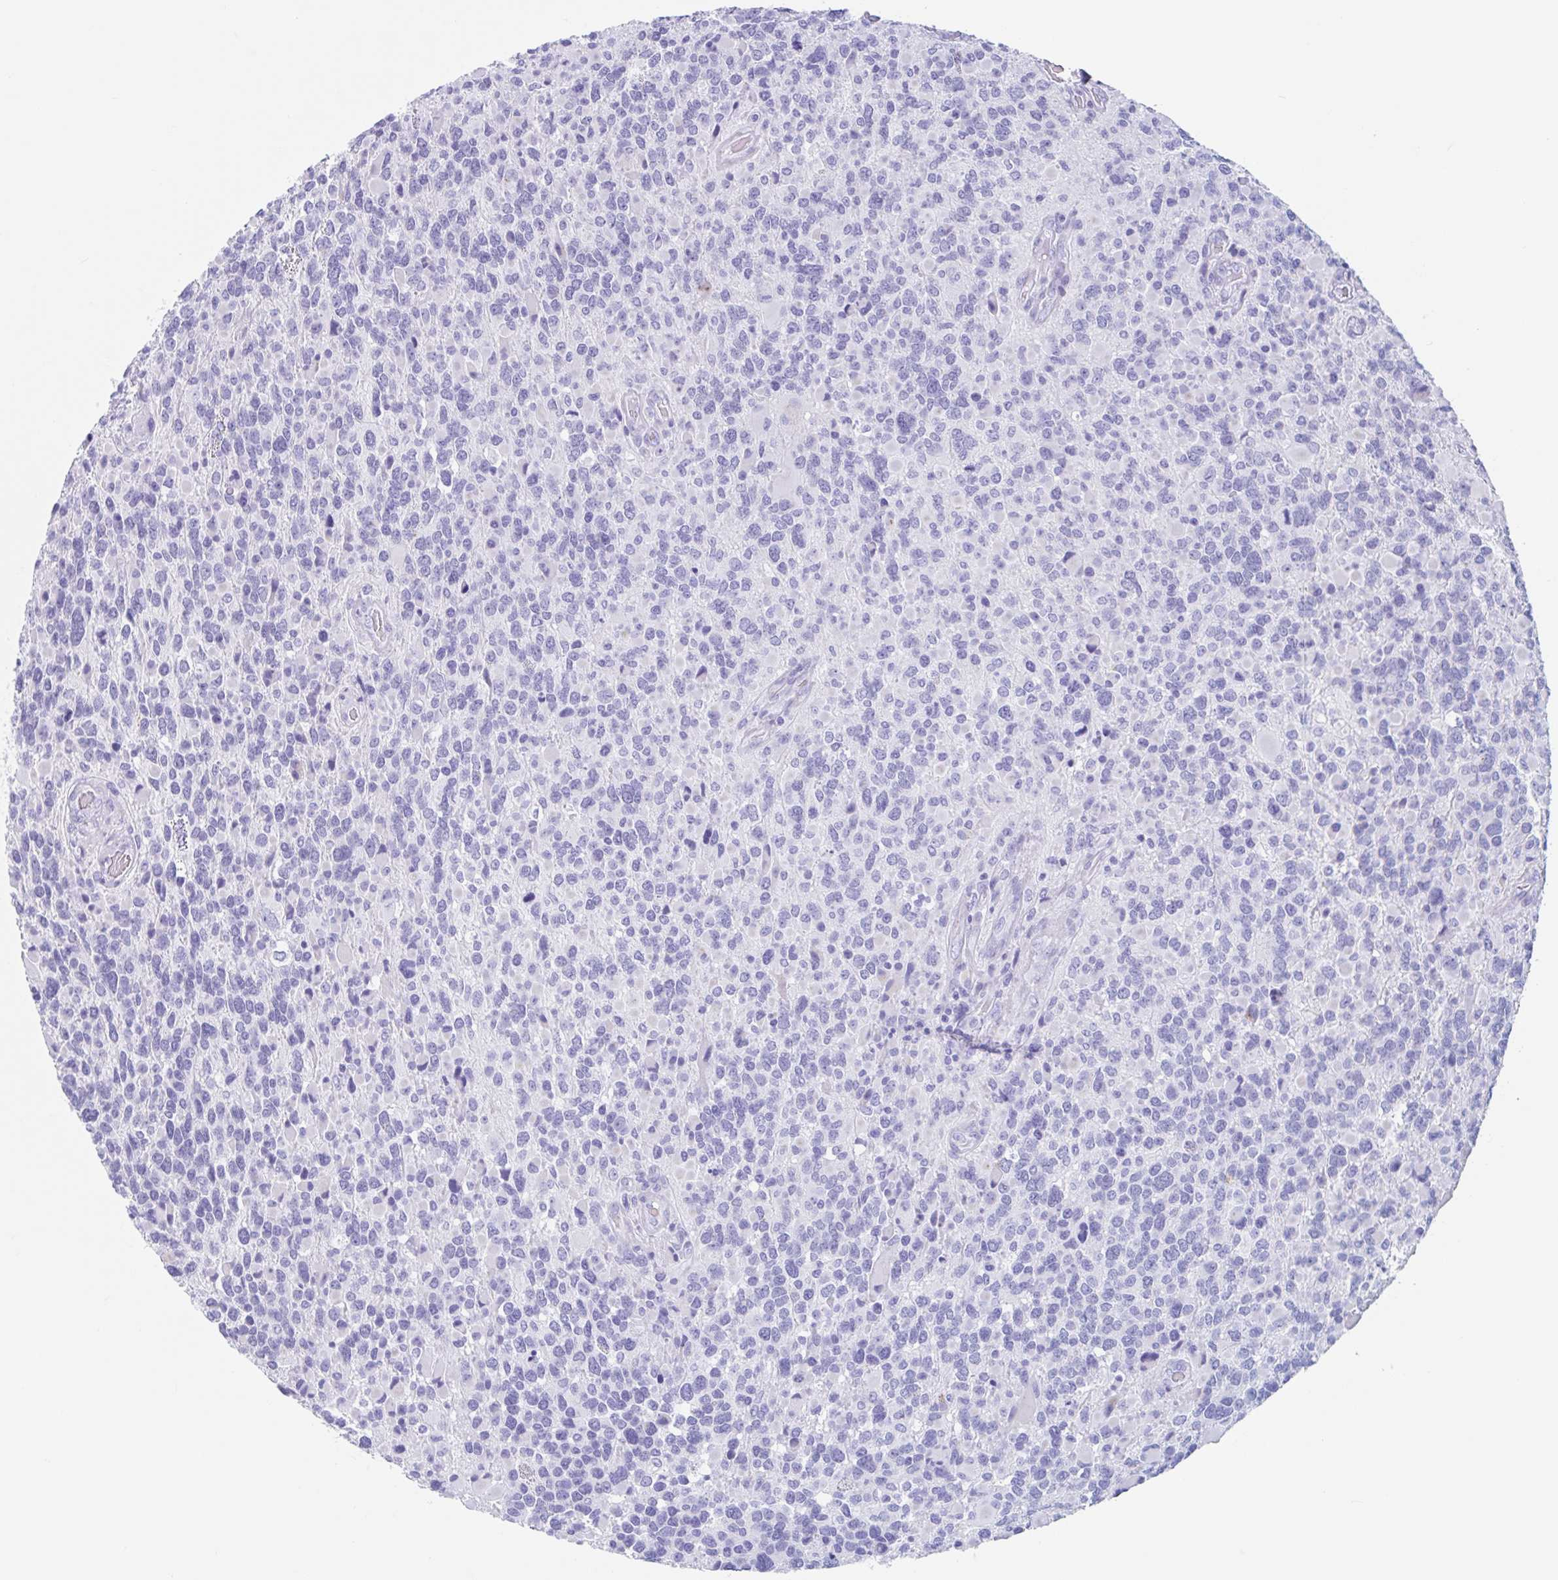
{"staining": {"intensity": "negative", "quantity": "none", "location": "none"}, "tissue": "glioma", "cell_type": "Tumor cells", "image_type": "cancer", "snomed": [{"axis": "morphology", "description": "Glioma, malignant, High grade"}, {"axis": "topography", "description": "Brain"}], "caption": "High power microscopy micrograph of an immunohistochemistry (IHC) micrograph of high-grade glioma (malignant), revealing no significant positivity in tumor cells.", "gene": "CPTP", "patient": {"sex": "female", "age": 40}}